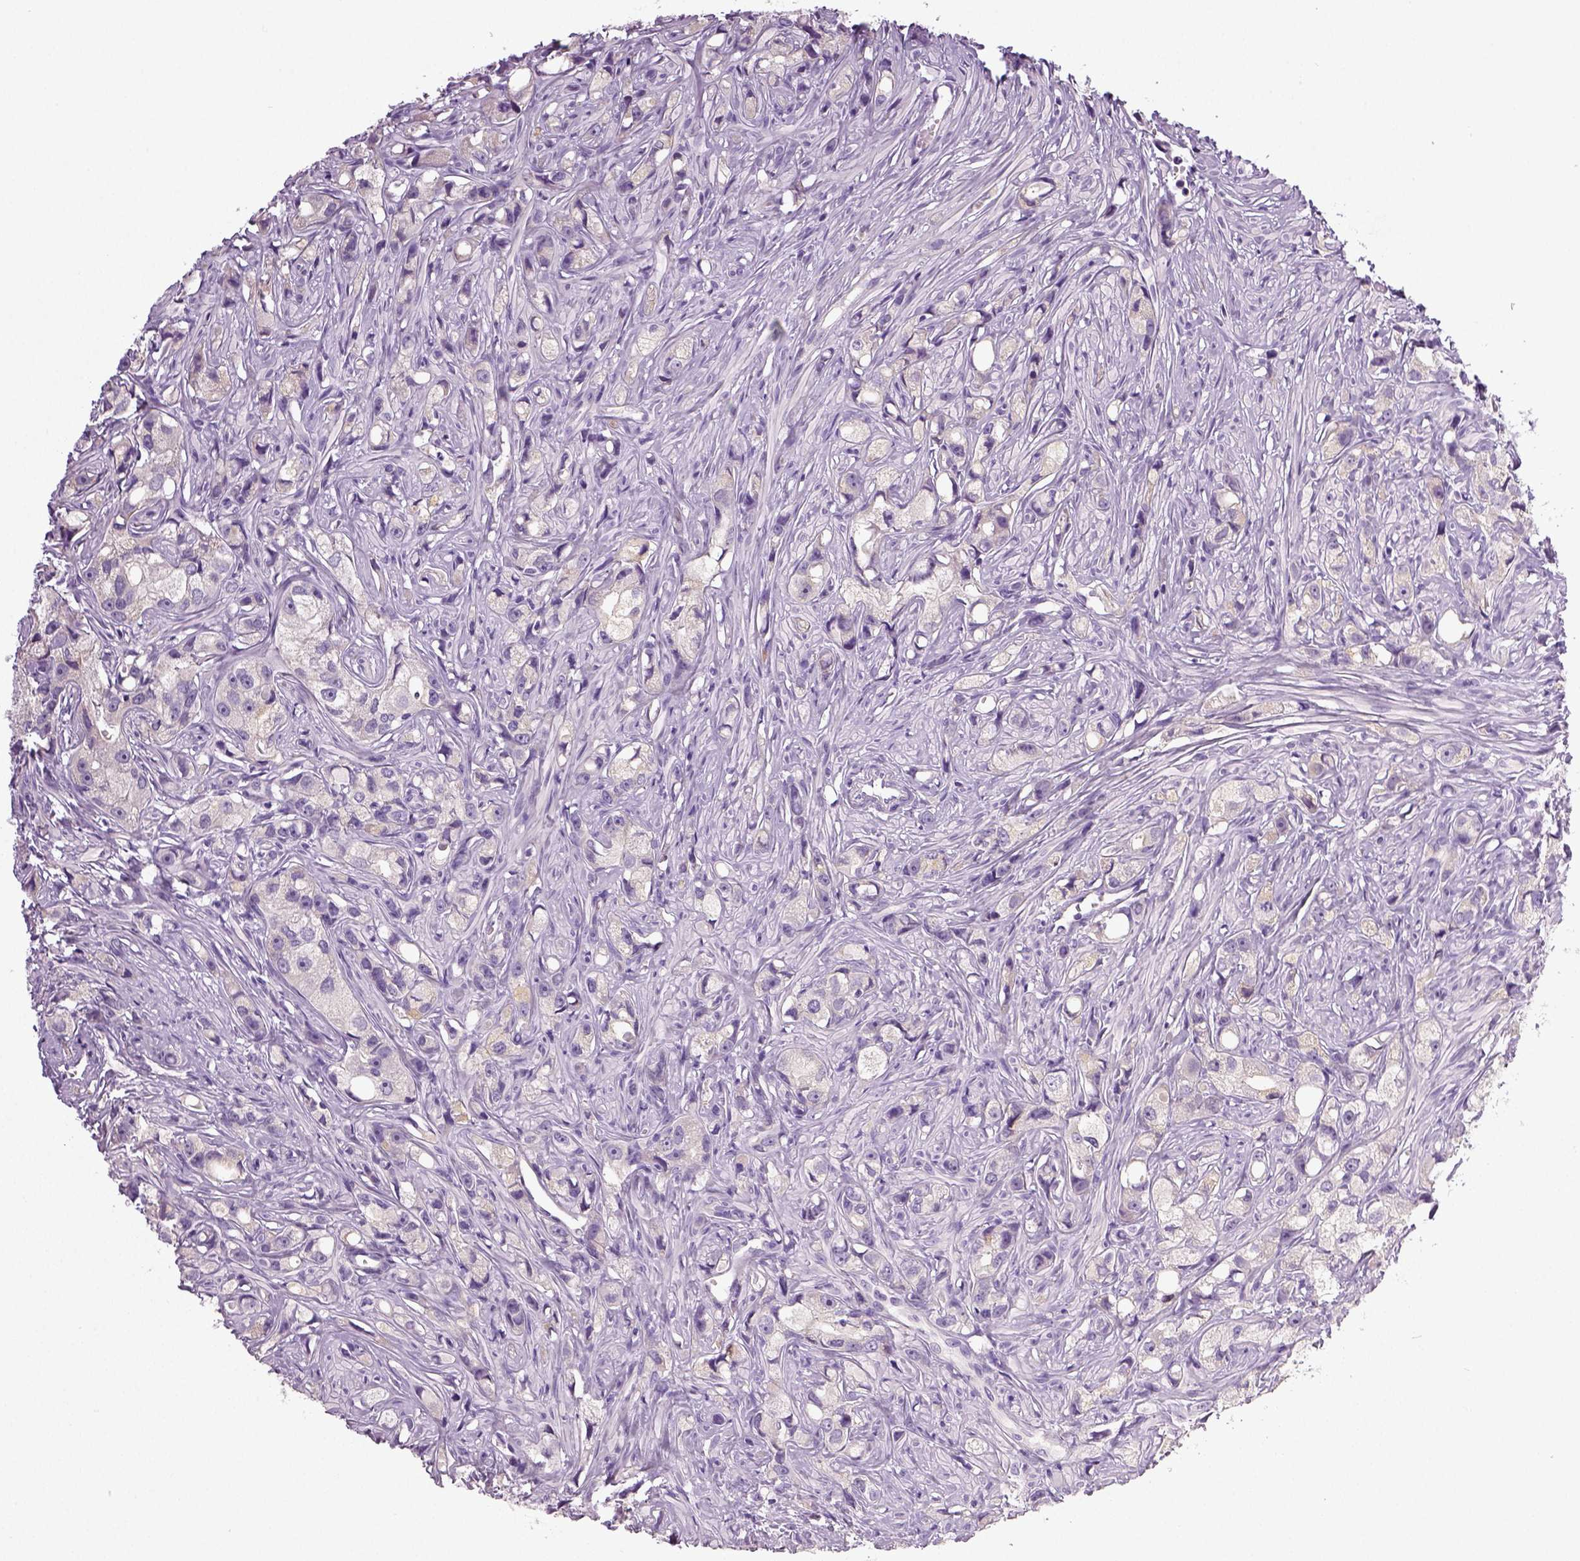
{"staining": {"intensity": "negative", "quantity": "none", "location": "none"}, "tissue": "prostate cancer", "cell_type": "Tumor cells", "image_type": "cancer", "snomed": [{"axis": "morphology", "description": "Adenocarcinoma, High grade"}, {"axis": "topography", "description": "Prostate"}], "caption": "A histopathology image of prostate high-grade adenocarcinoma stained for a protein displays no brown staining in tumor cells.", "gene": "NECAB2", "patient": {"sex": "male", "age": 75}}